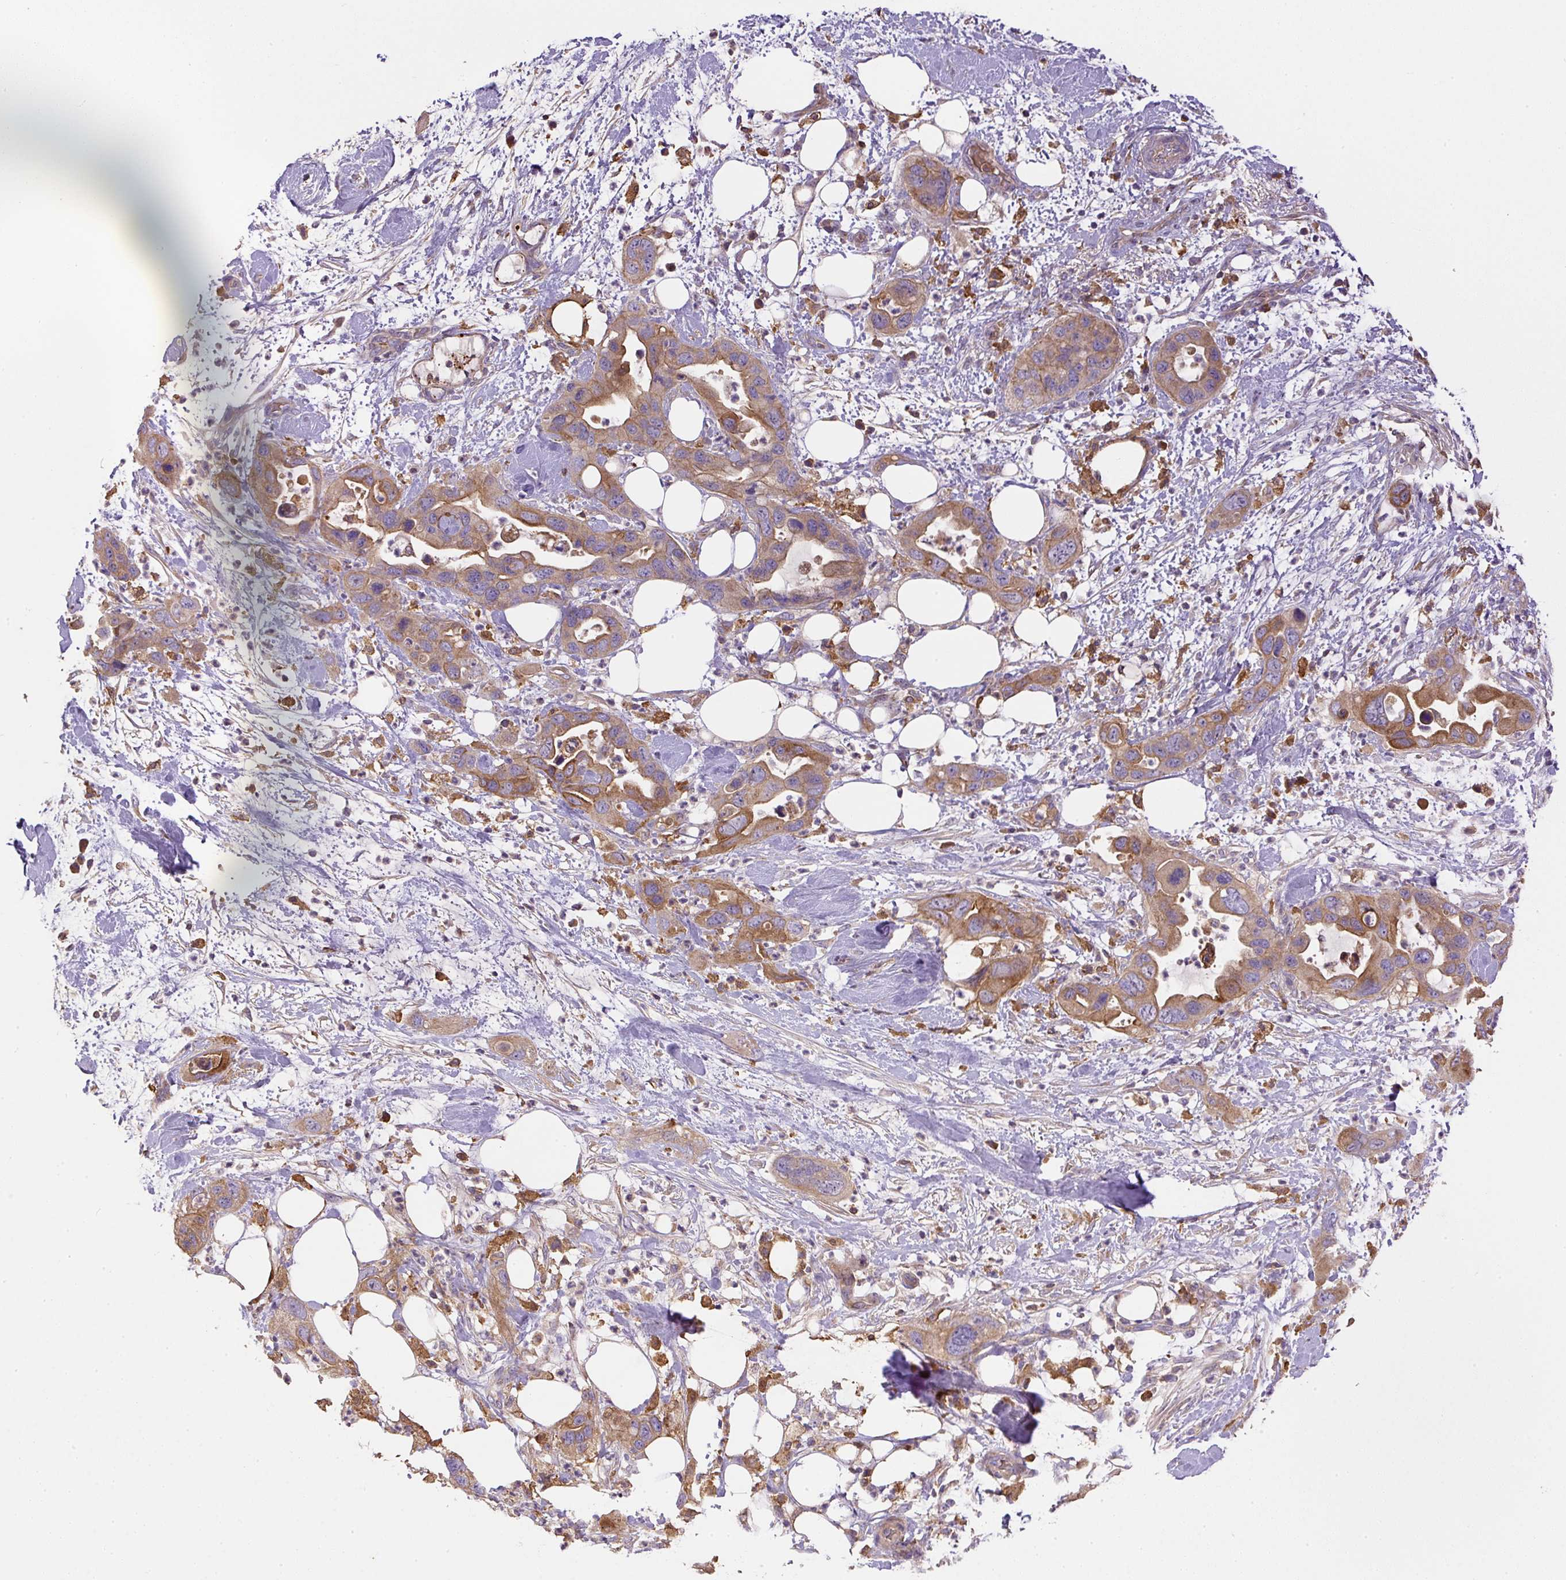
{"staining": {"intensity": "moderate", "quantity": ">75%", "location": "cytoplasmic/membranous"}, "tissue": "pancreatic cancer", "cell_type": "Tumor cells", "image_type": "cancer", "snomed": [{"axis": "morphology", "description": "Adenocarcinoma, NOS"}, {"axis": "topography", "description": "Pancreas"}], "caption": "Tumor cells demonstrate medium levels of moderate cytoplasmic/membranous expression in approximately >75% of cells in human pancreatic cancer. Immunohistochemistry (ihc) stains the protein in brown and the nuclei are stained blue.", "gene": "DAPK1", "patient": {"sex": "female", "age": 71}}